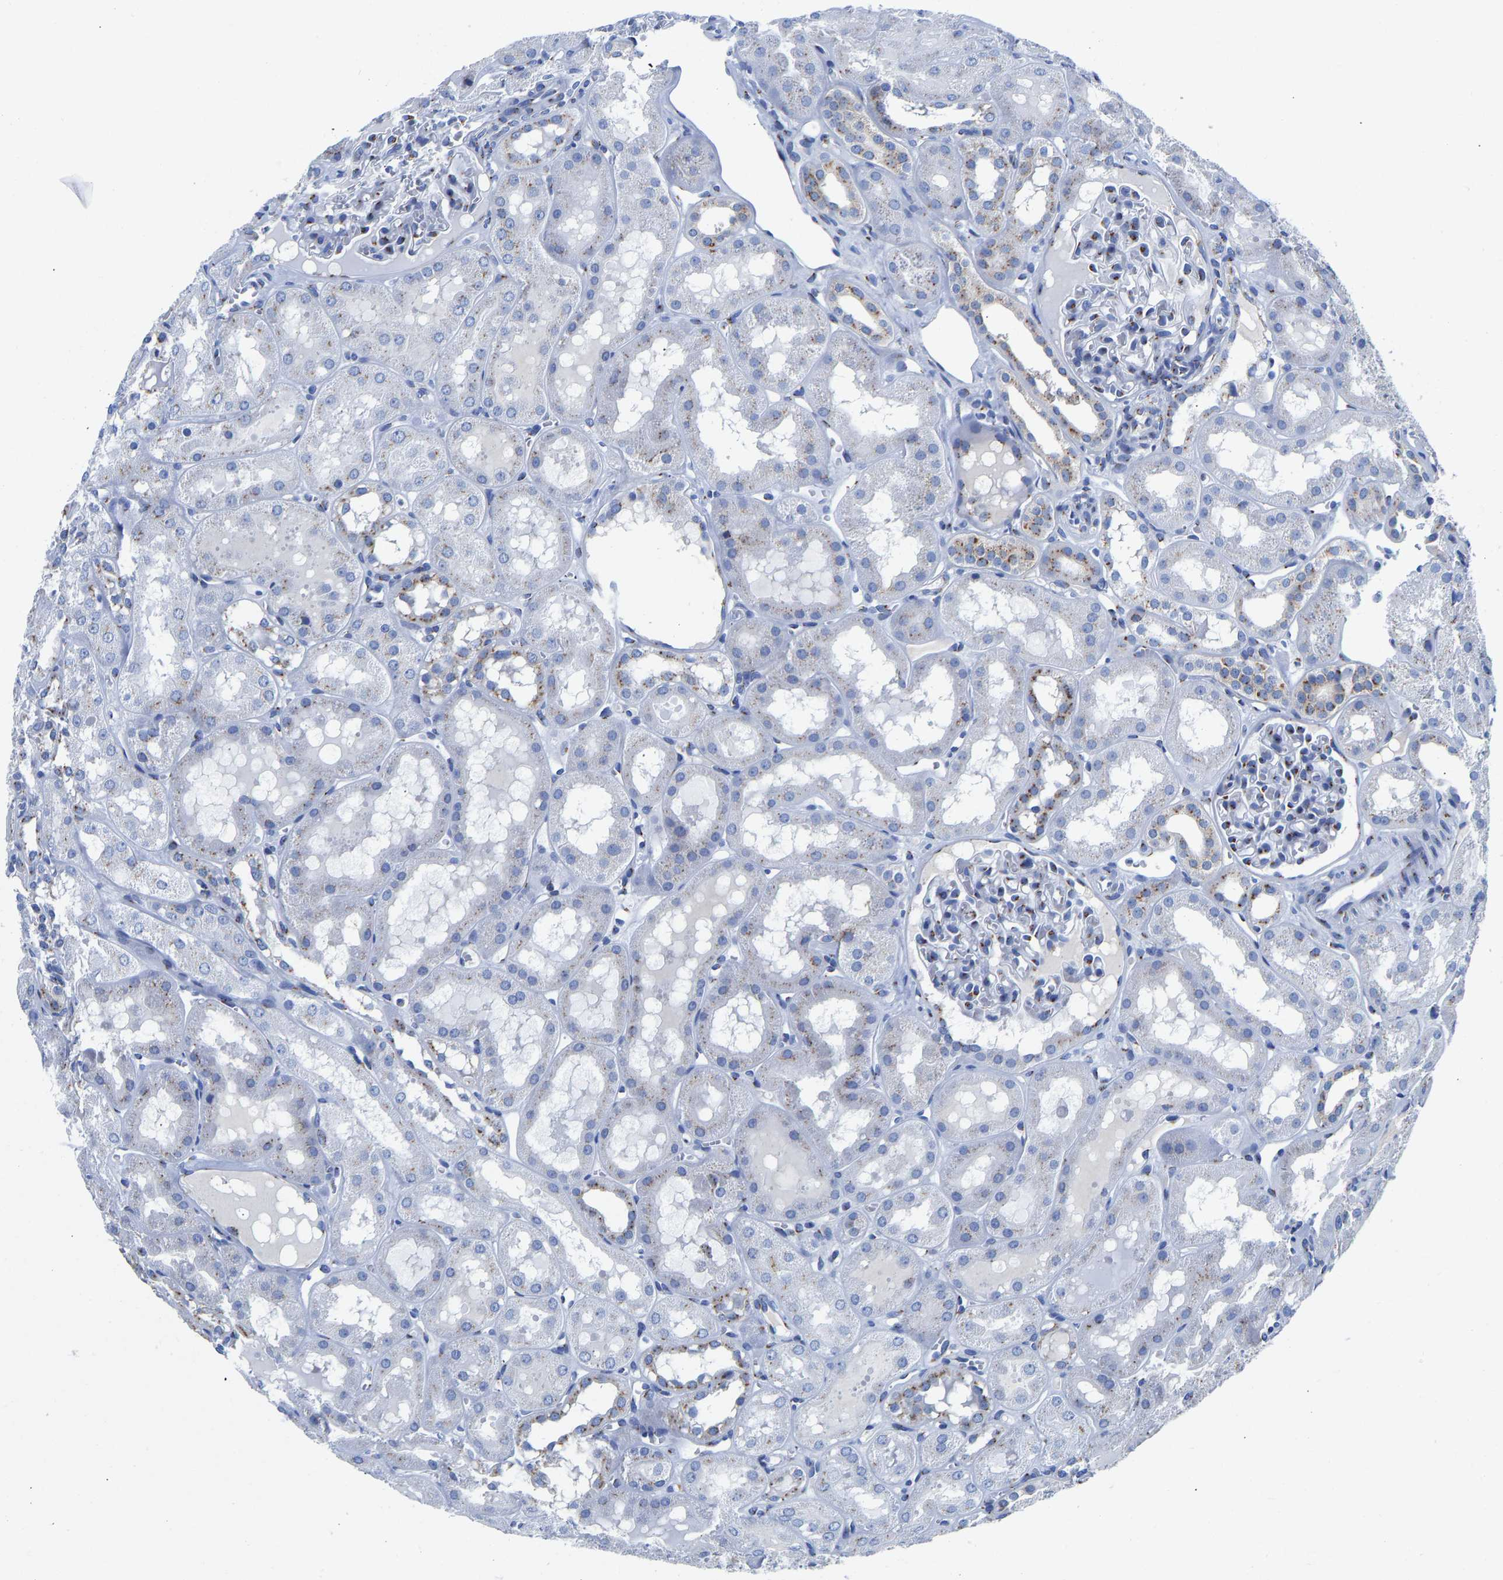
{"staining": {"intensity": "moderate", "quantity": ">75%", "location": "cytoplasmic/membranous"}, "tissue": "kidney", "cell_type": "Cells in glomeruli", "image_type": "normal", "snomed": [{"axis": "morphology", "description": "Normal tissue, NOS"}, {"axis": "topography", "description": "Kidney"}, {"axis": "topography", "description": "Urinary bladder"}], "caption": "Protein analysis of normal kidney shows moderate cytoplasmic/membranous positivity in about >75% of cells in glomeruli. (DAB (3,3'-diaminobenzidine) = brown stain, brightfield microscopy at high magnification).", "gene": "TMEM87A", "patient": {"sex": "male", "age": 16}}